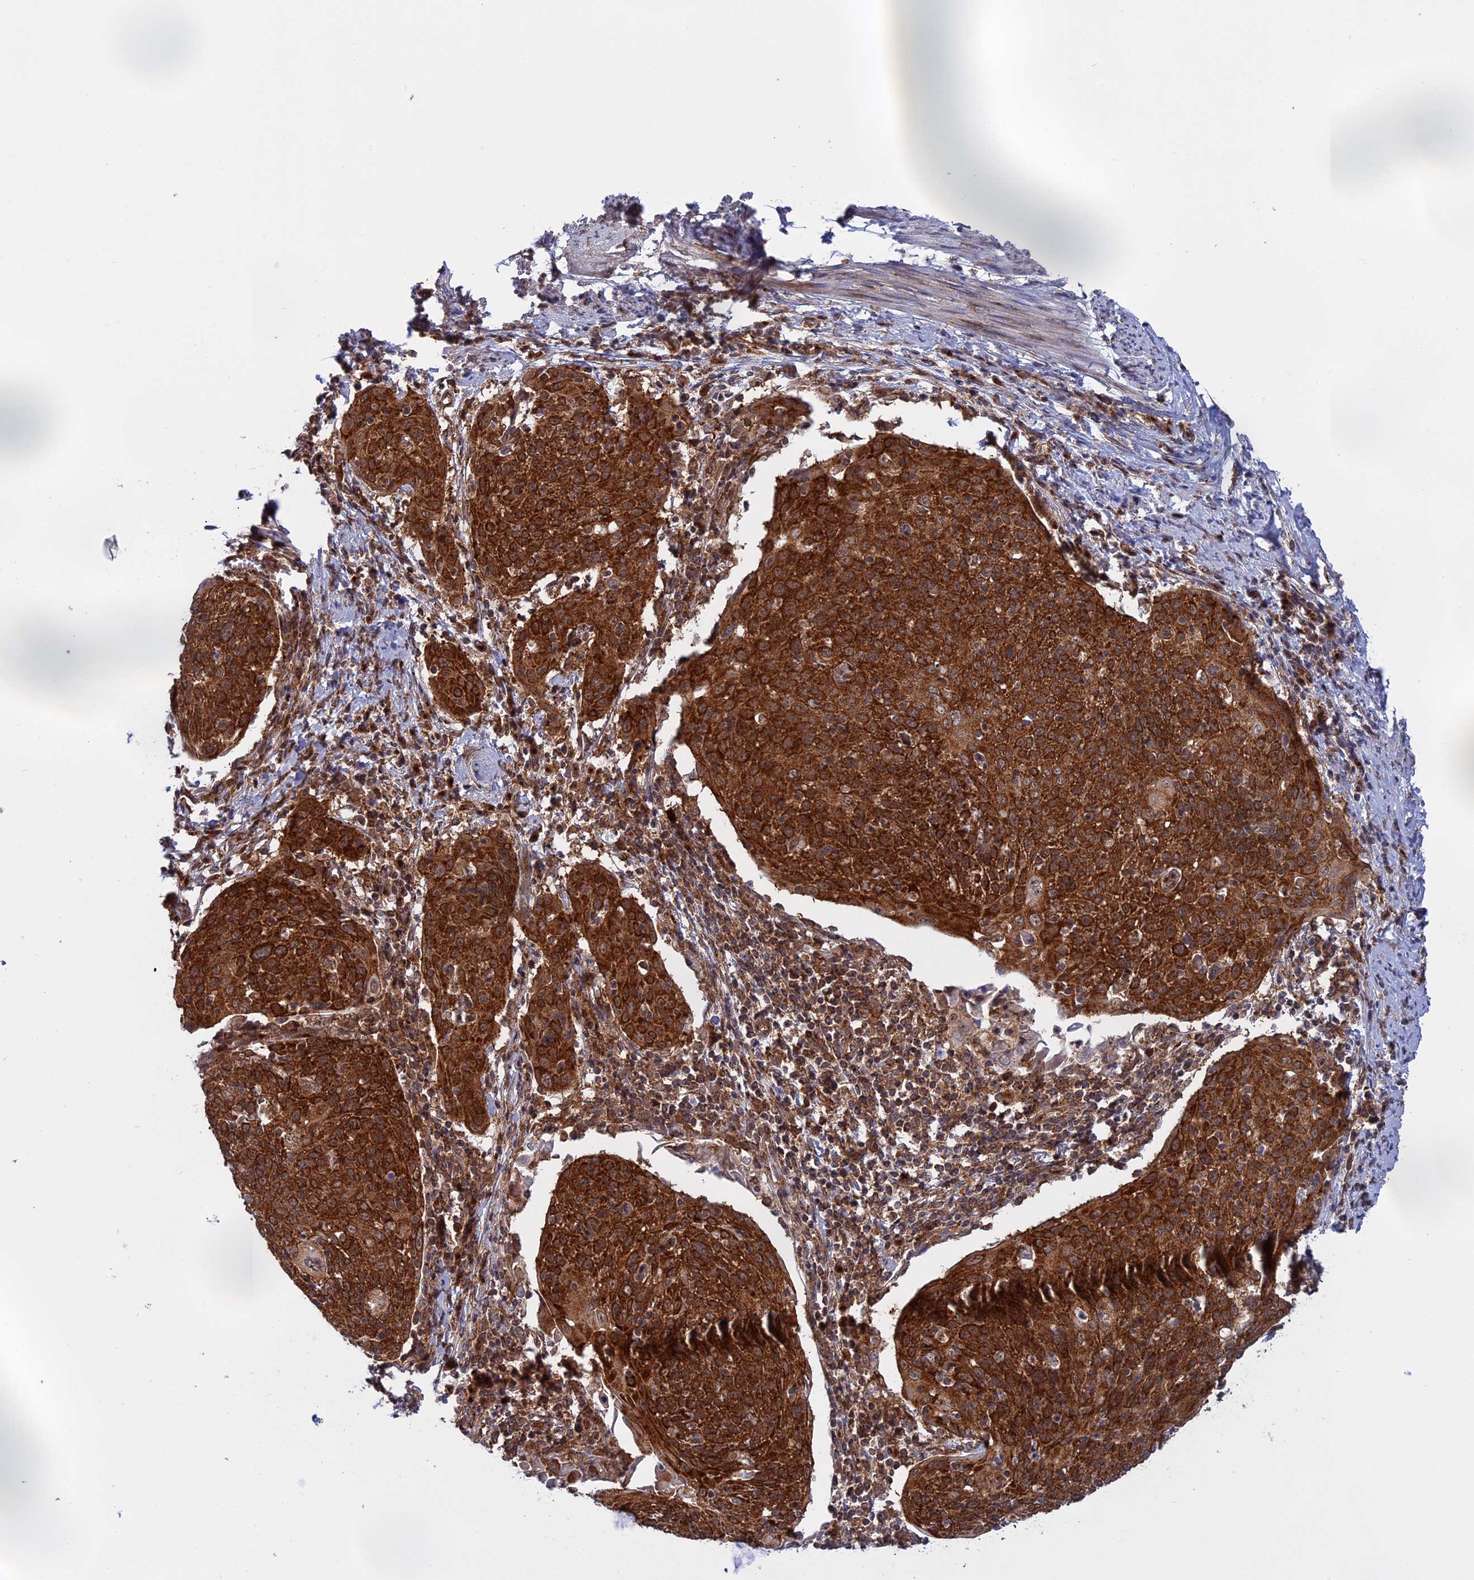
{"staining": {"intensity": "strong", "quantity": ">75%", "location": "cytoplasmic/membranous"}, "tissue": "cervical cancer", "cell_type": "Tumor cells", "image_type": "cancer", "snomed": [{"axis": "morphology", "description": "Squamous cell carcinoma, NOS"}, {"axis": "topography", "description": "Cervix"}], "caption": "Immunohistochemistry (IHC) (DAB) staining of human squamous cell carcinoma (cervical) reveals strong cytoplasmic/membranous protein positivity in approximately >75% of tumor cells.", "gene": "CLINT1", "patient": {"sex": "female", "age": 67}}